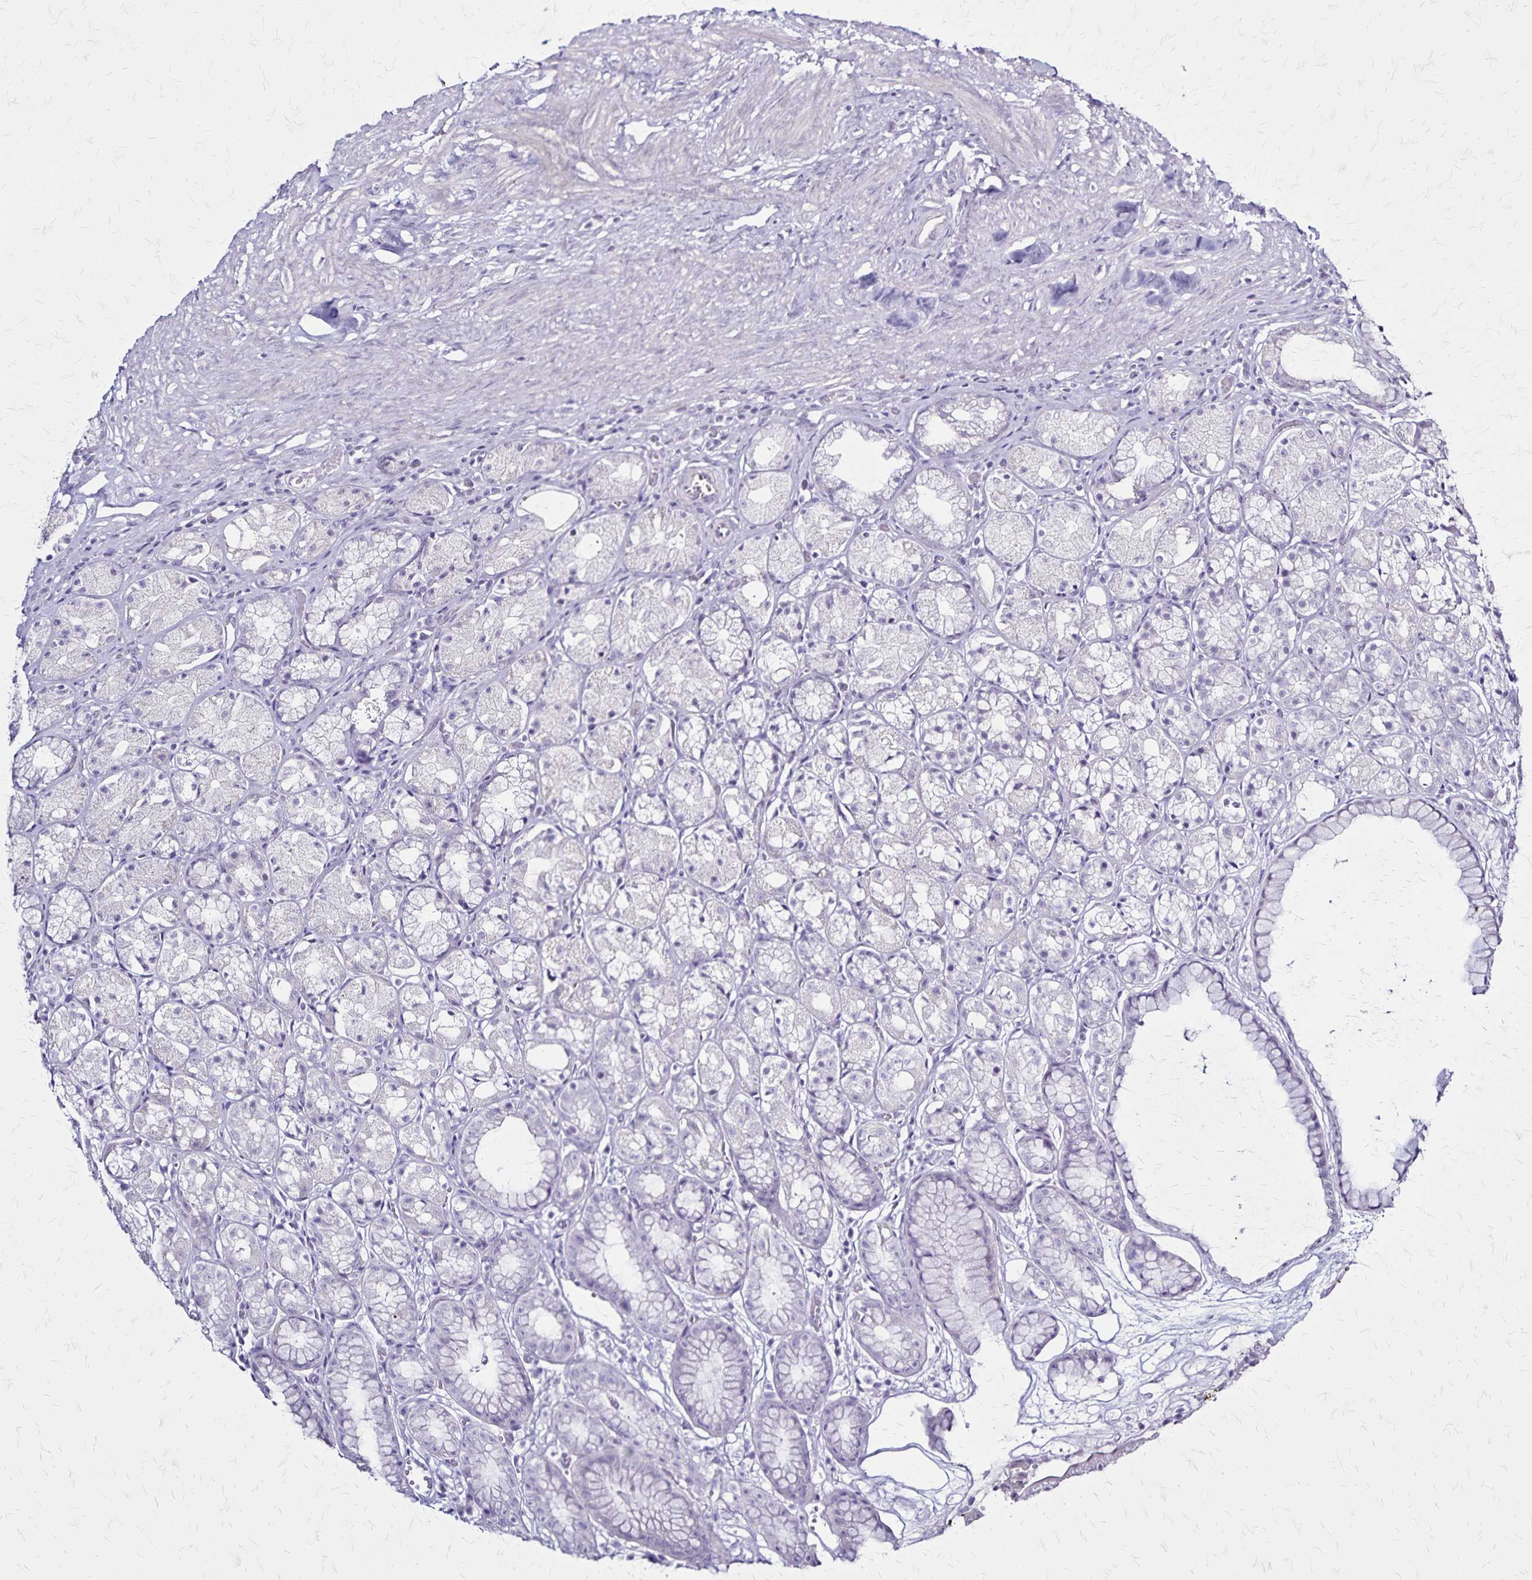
{"staining": {"intensity": "negative", "quantity": "none", "location": "none"}, "tissue": "stomach", "cell_type": "Glandular cells", "image_type": "normal", "snomed": [{"axis": "morphology", "description": "Normal tissue, NOS"}, {"axis": "topography", "description": "Stomach"}], "caption": "This is an IHC image of benign stomach. There is no staining in glandular cells.", "gene": "PLXNA4", "patient": {"sex": "male", "age": 70}}